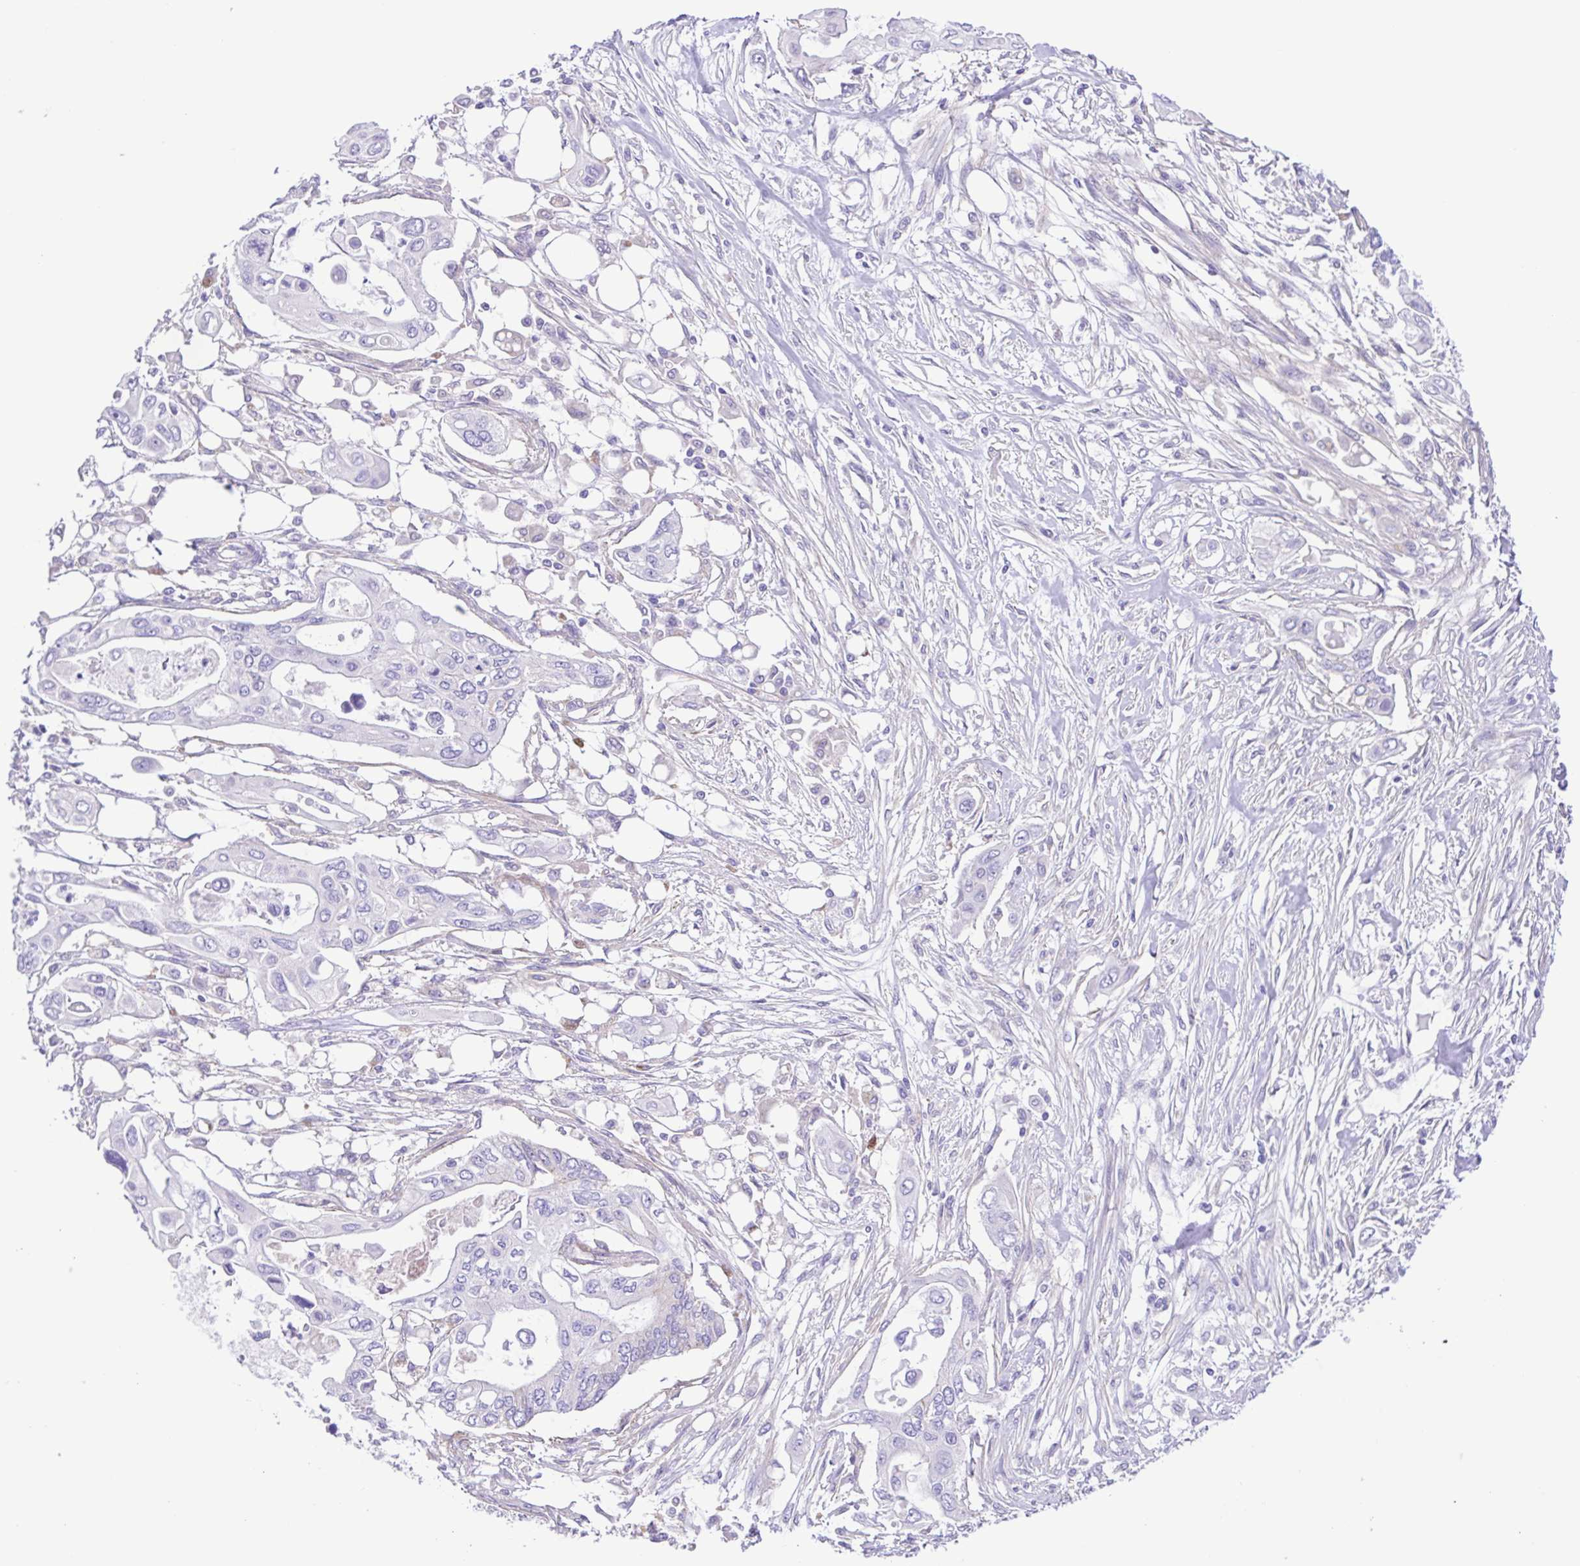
{"staining": {"intensity": "negative", "quantity": "none", "location": "none"}, "tissue": "pancreatic cancer", "cell_type": "Tumor cells", "image_type": "cancer", "snomed": [{"axis": "morphology", "description": "Adenocarcinoma, NOS"}, {"axis": "topography", "description": "Pancreas"}], "caption": "DAB (3,3'-diaminobenzidine) immunohistochemical staining of adenocarcinoma (pancreatic) reveals no significant staining in tumor cells.", "gene": "ISM2", "patient": {"sex": "female", "age": 63}}